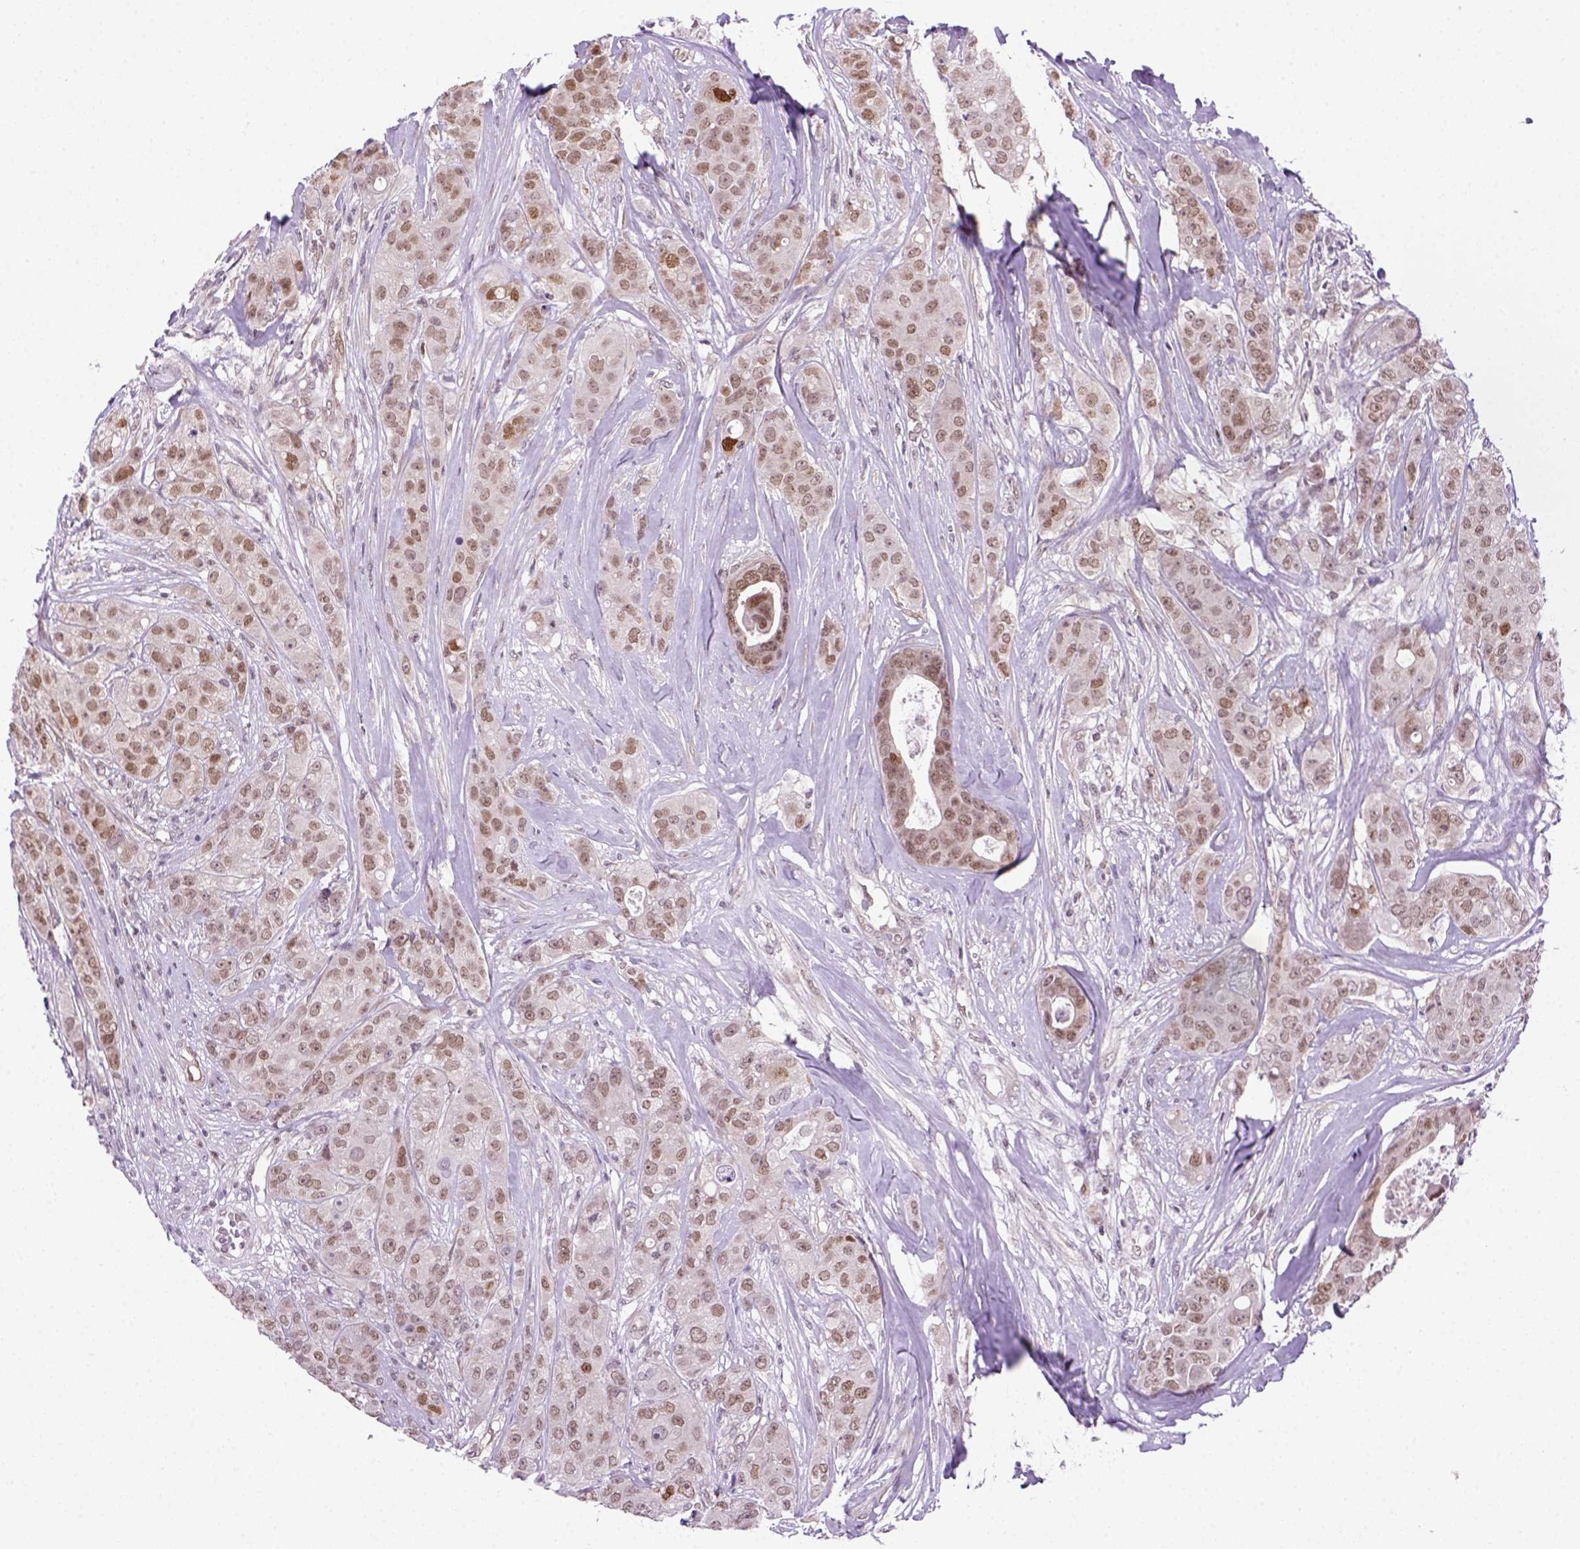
{"staining": {"intensity": "weak", "quantity": "<25%", "location": "nuclear"}, "tissue": "breast cancer", "cell_type": "Tumor cells", "image_type": "cancer", "snomed": [{"axis": "morphology", "description": "Duct carcinoma"}, {"axis": "topography", "description": "Breast"}], "caption": "Immunohistochemistry (IHC) photomicrograph of neoplastic tissue: infiltrating ductal carcinoma (breast) stained with DAB reveals no significant protein positivity in tumor cells. The staining was performed using DAB to visualize the protein expression in brown, while the nuclei were stained in blue with hematoxylin (Magnification: 20x).", "gene": "MGMT", "patient": {"sex": "female", "age": 43}}